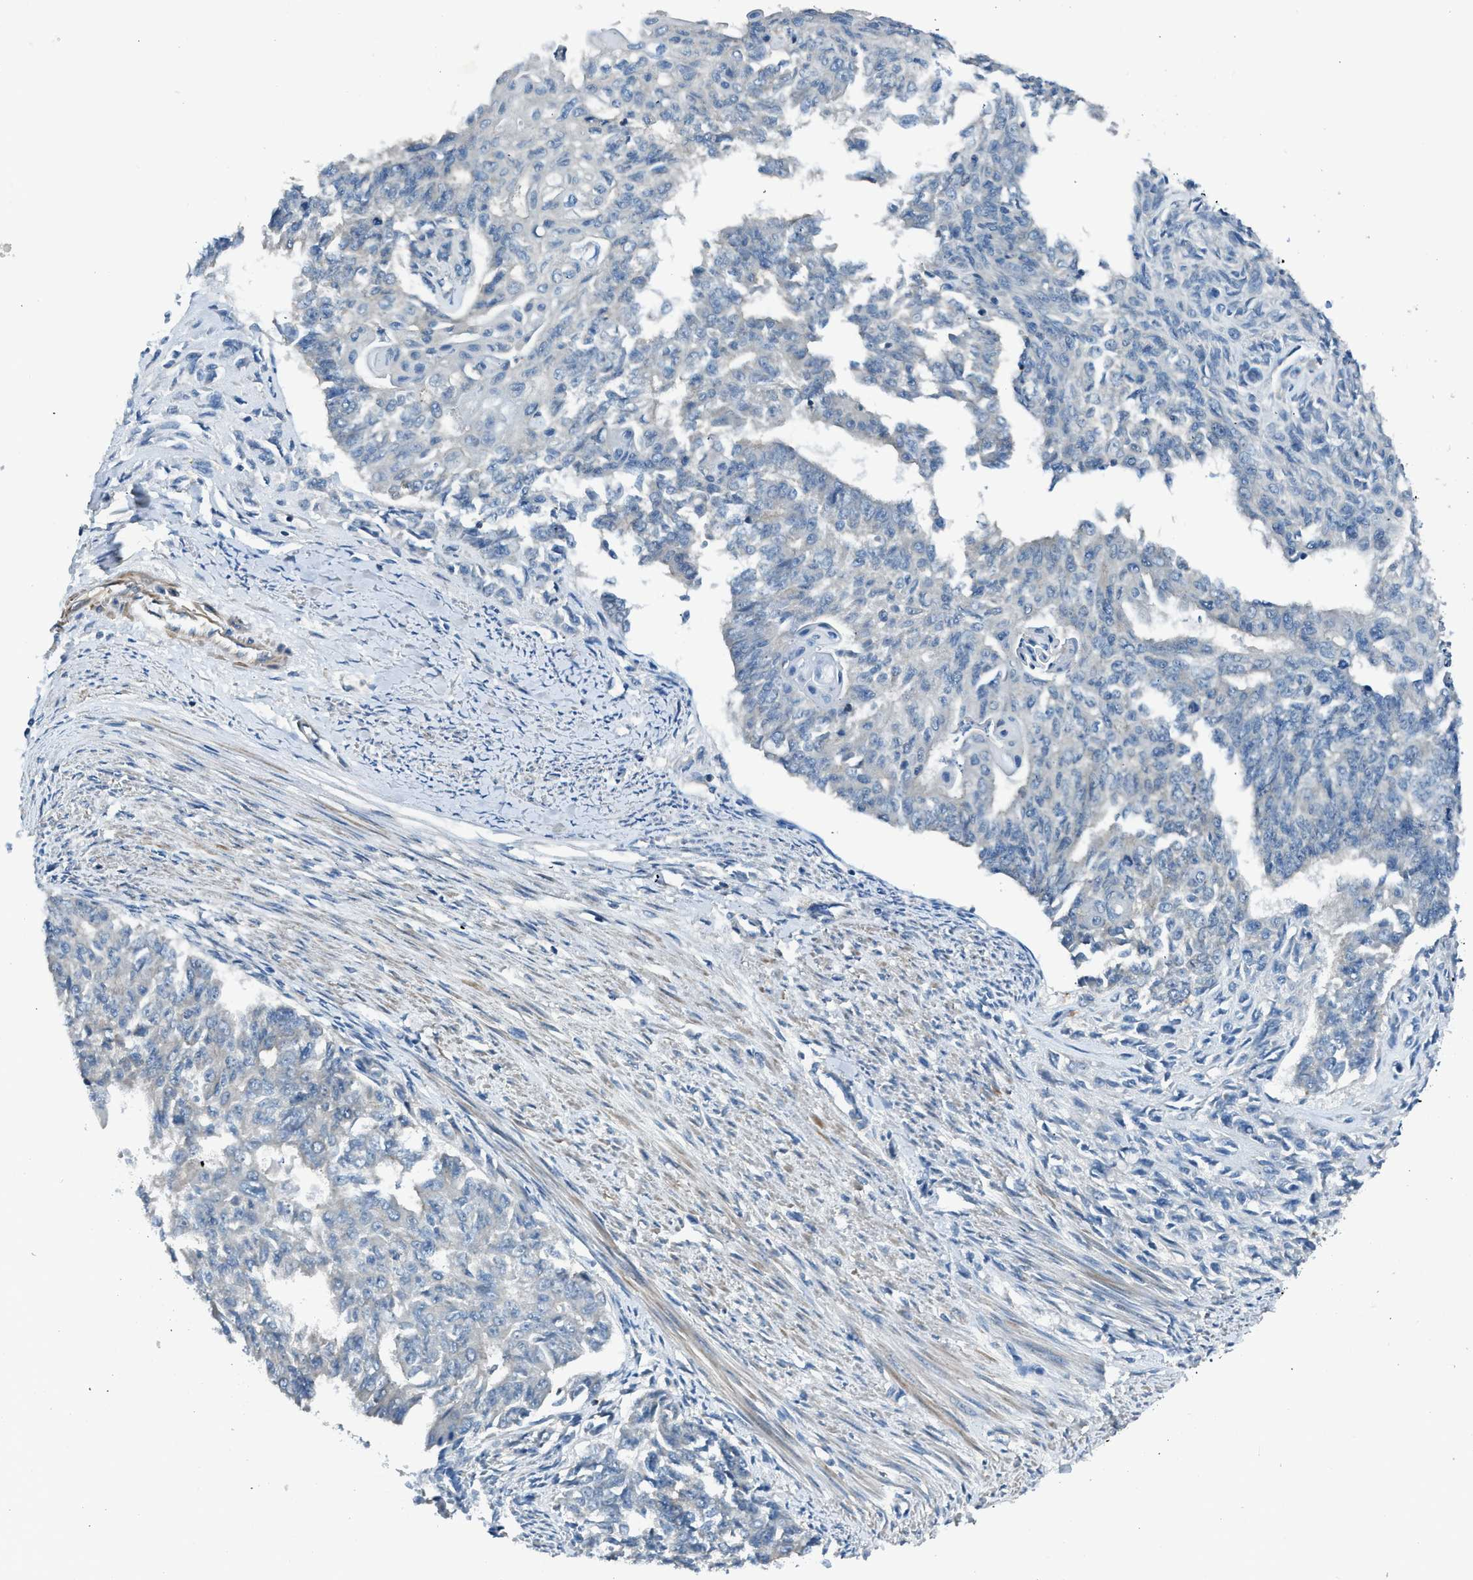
{"staining": {"intensity": "negative", "quantity": "none", "location": "none"}, "tissue": "endometrial cancer", "cell_type": "Tumor cells", "image_type": "cancer", "snomed": [{"axis": "morphology", "description": "Adenocarcinoma, NOS"}, {"axis": "topography", "description": "Endometrium"}], "caption": "A photomicrograph of human adenocarcinoma (endometrial) is negative for staining in tumor cells. Brightfield microscopy of IHC stained with DAB (brown) and hematoxylin (blue), captured at high magnification.", "gene": "LMLN", "patient": {"sex": "female", "age": 32}}